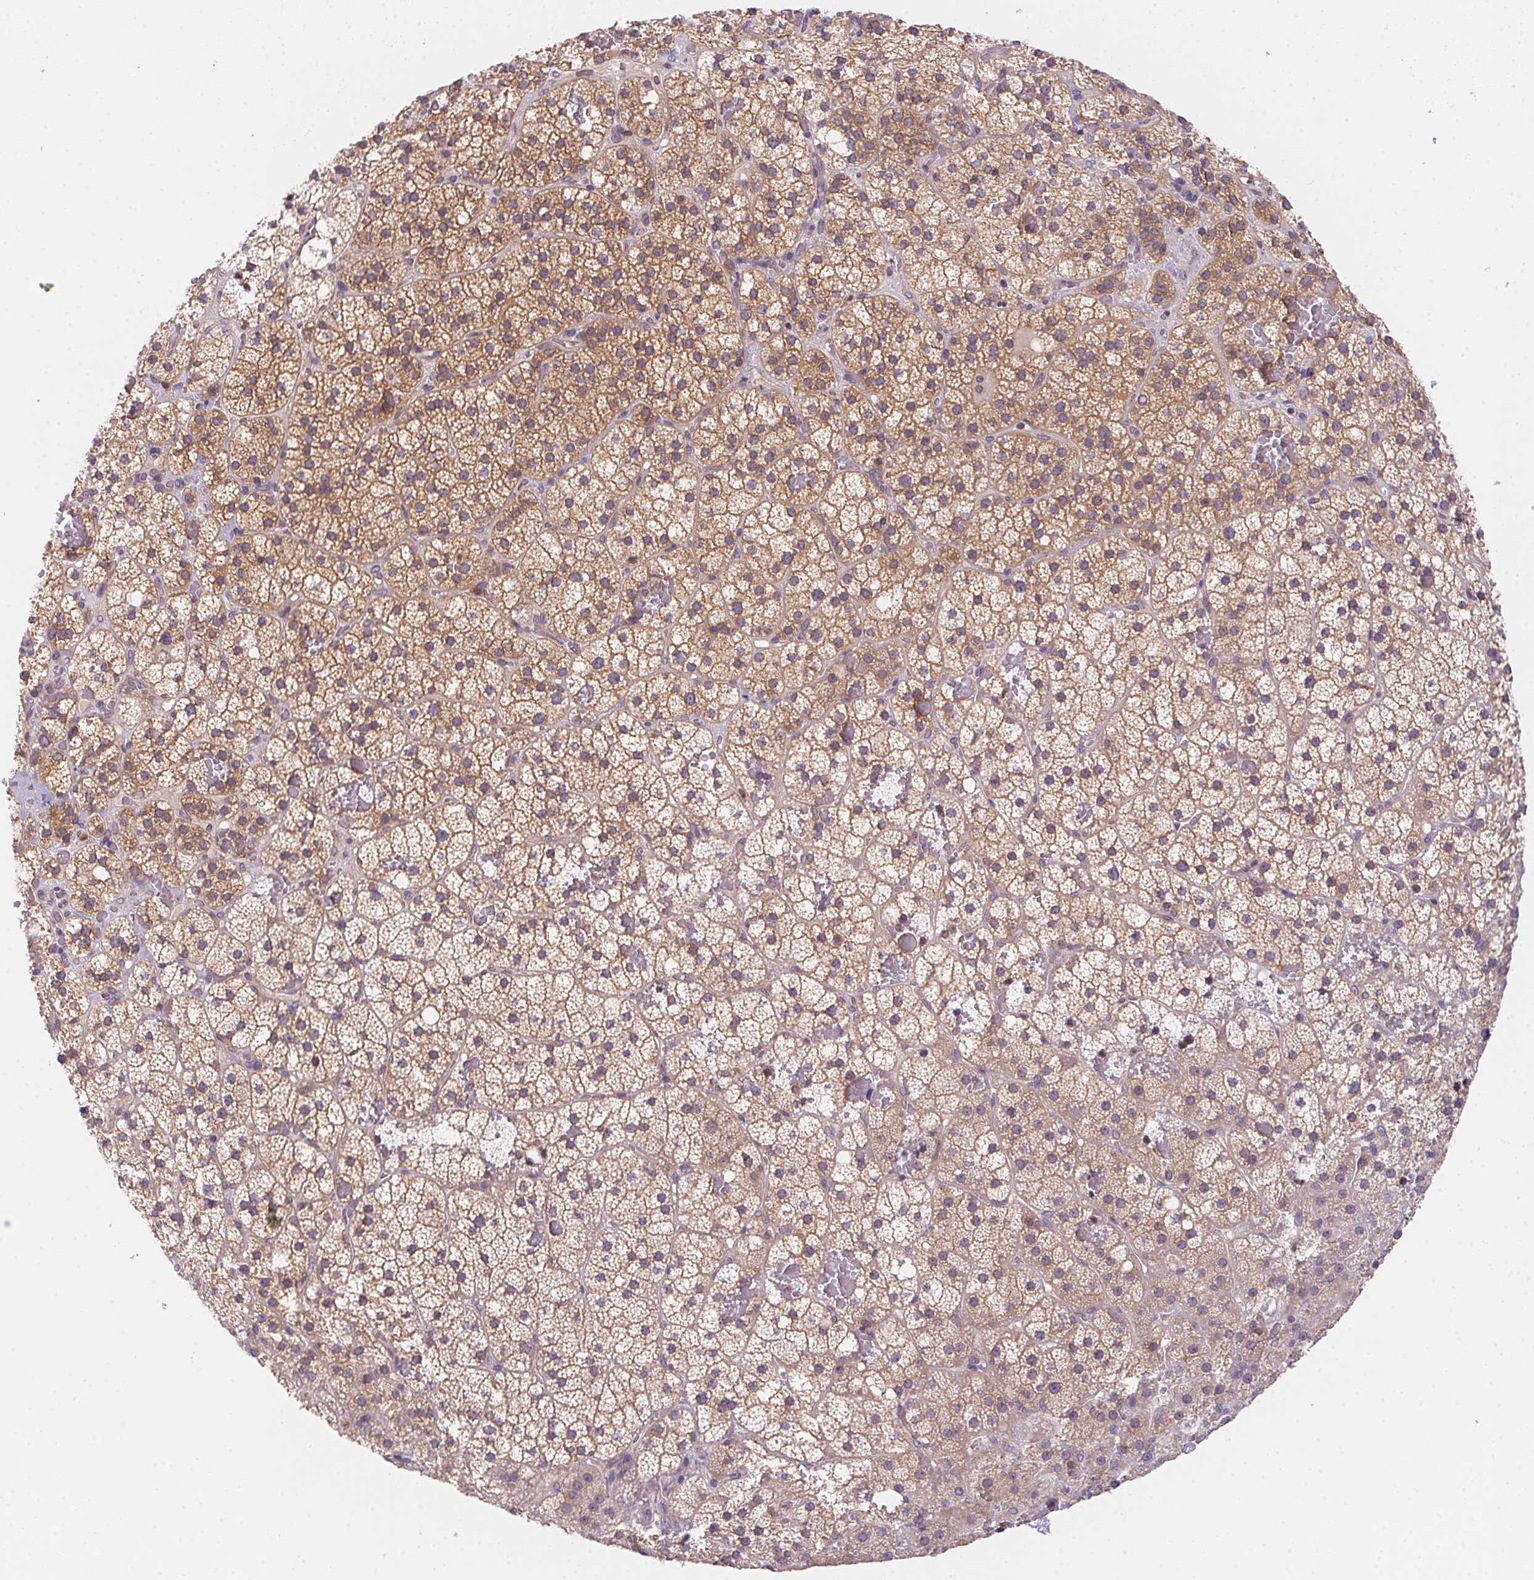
{"staining": {"intensity": "moderate", "quantity": "25%-75%", "location": "cytoplasmic/membranous"}, "tissue": "adrenal gland", "cell_type": "Glandular cells", "image_type": "normal", "snomed": [{"axis": "morphology", "description": "Normal tissue, NOS"}, {"axis": "topography", "description": "Adrenal gland"}], "caption": "Moderate cytoplasmic/membranous staining for a protein is present in about 25%-75% of glandular cells of unremarkable adrenal gland using IHC.", "gene": "PRKAA1", "patient": {"sex": "male", "age": 53}}